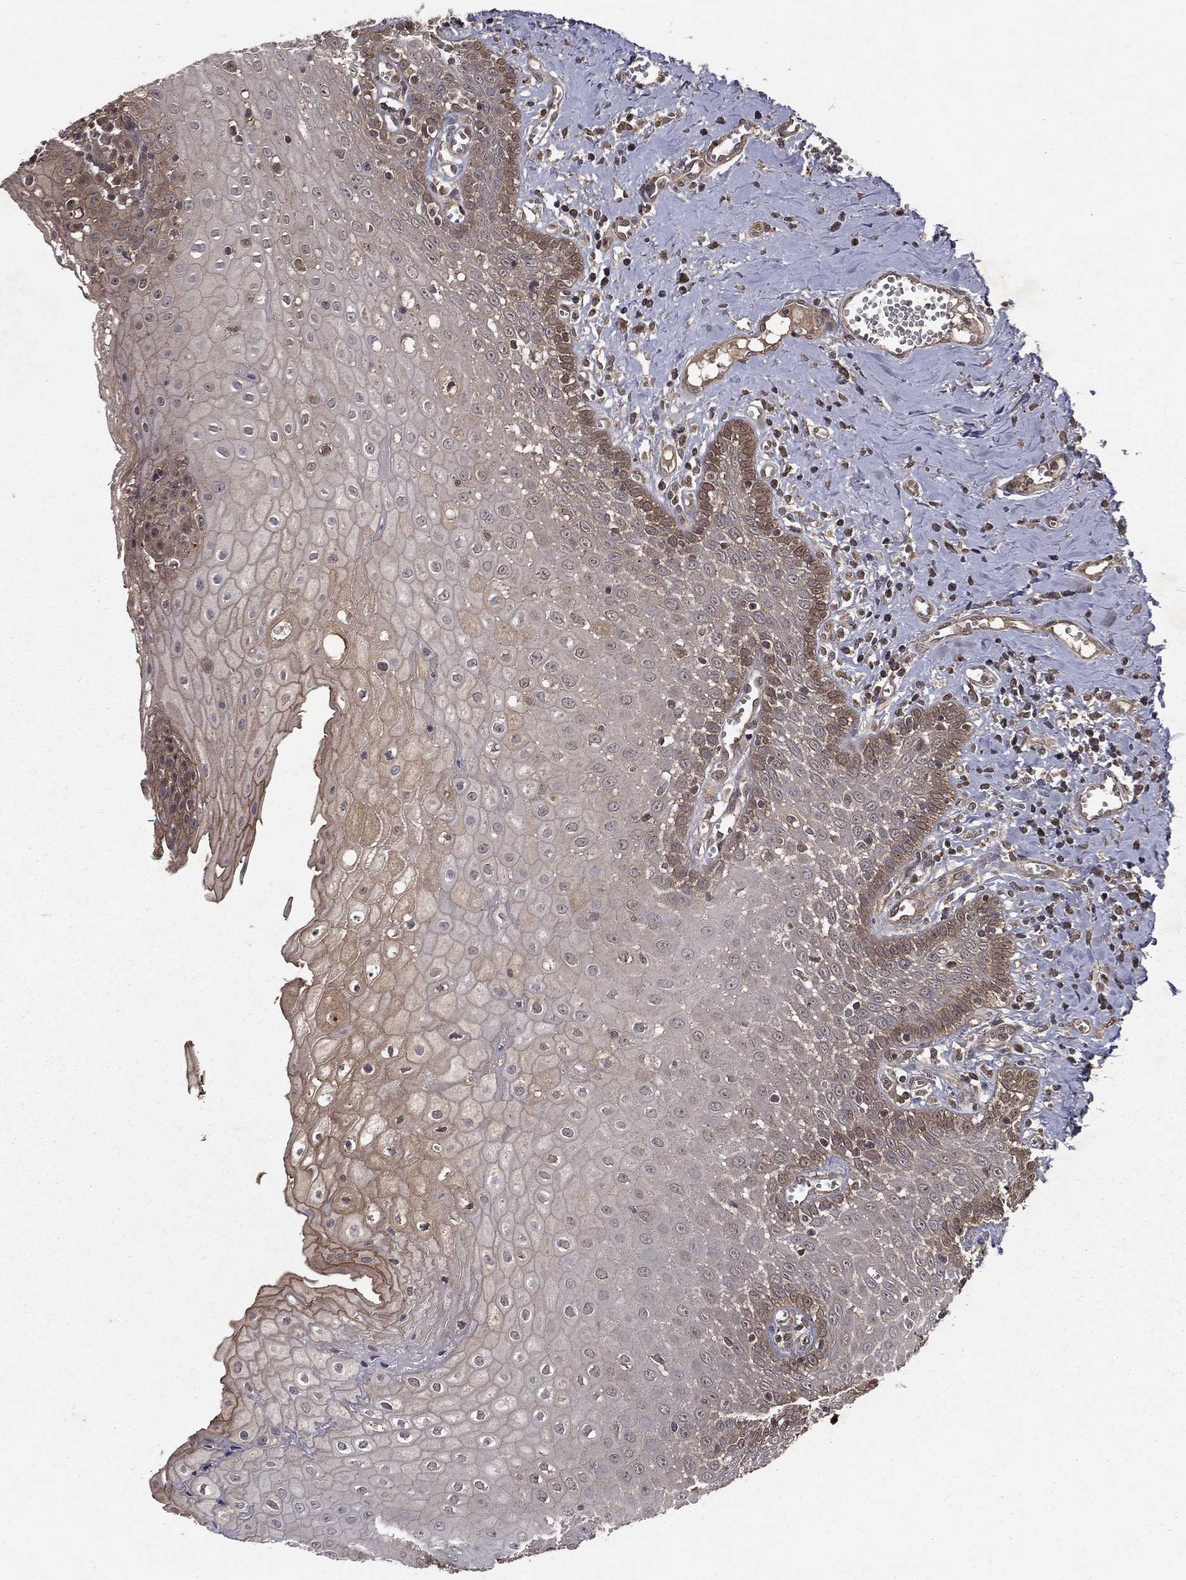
{"staining": {"intensity": "moderate", "quantity": "<25%", "location": "cytoplasmic/membranous"}, "tissue": "oral mucosa", "cell_type": "Squamous epithelial cells", "image_type": "normal", "snomed": [{"axis": "morphology", "description": "Normal tissue, NOS"}, {"axis": "morphology", "description": "Squamous cell carcinoma, NOS"}, {"axis": "topography", "description": "Oral tissue"}, {"axis": "topography", "description": "Head-Neck"}], "caption": "This is an image of IHC staining of normal oral mucosa, which shows moderate staining in the cytoplasmic/membranous of squamous epithelial cells.", "gene": "FGD1", "patient": {"sex": "female", "age": 74}}